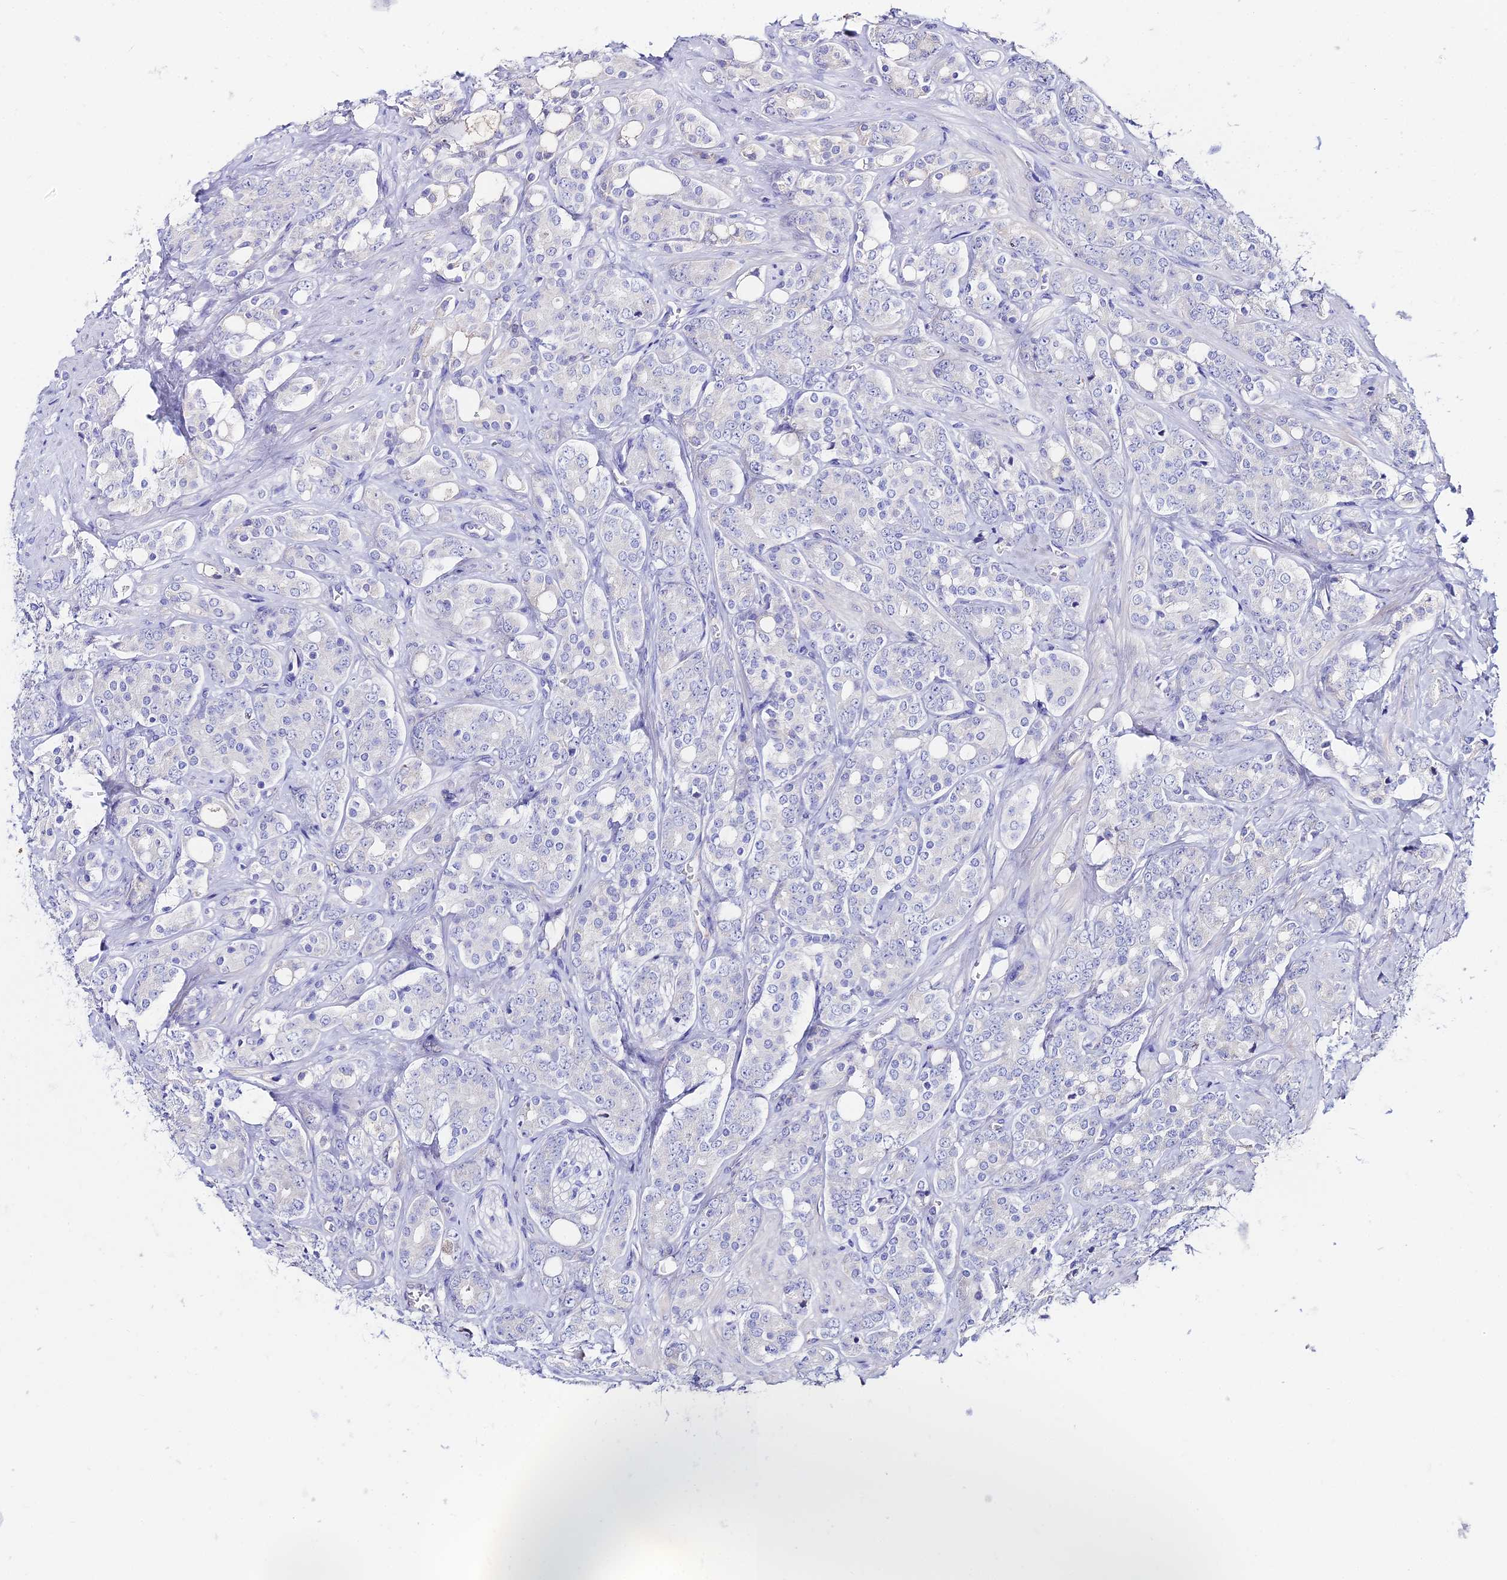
{"staining": {"intensity": "negative", "quantity": "none", "location": "none"}, "tissue": "prostate cancer", "cell_type": "Tumor cells", "image_type": "cancer", "snomed": [{"axis": "morphology", "description": "Adenocarcinoma, High grade"}, {"axis": "topography", "description": "Prostate"}], "caption": "Immunohistochemical staining of human prostate cancer (high-grade adenocarcinoma) shows no significant staining in tumor cells.", "gene": "SLC25A16", "patient": {"sex": "male", "age": 62}}